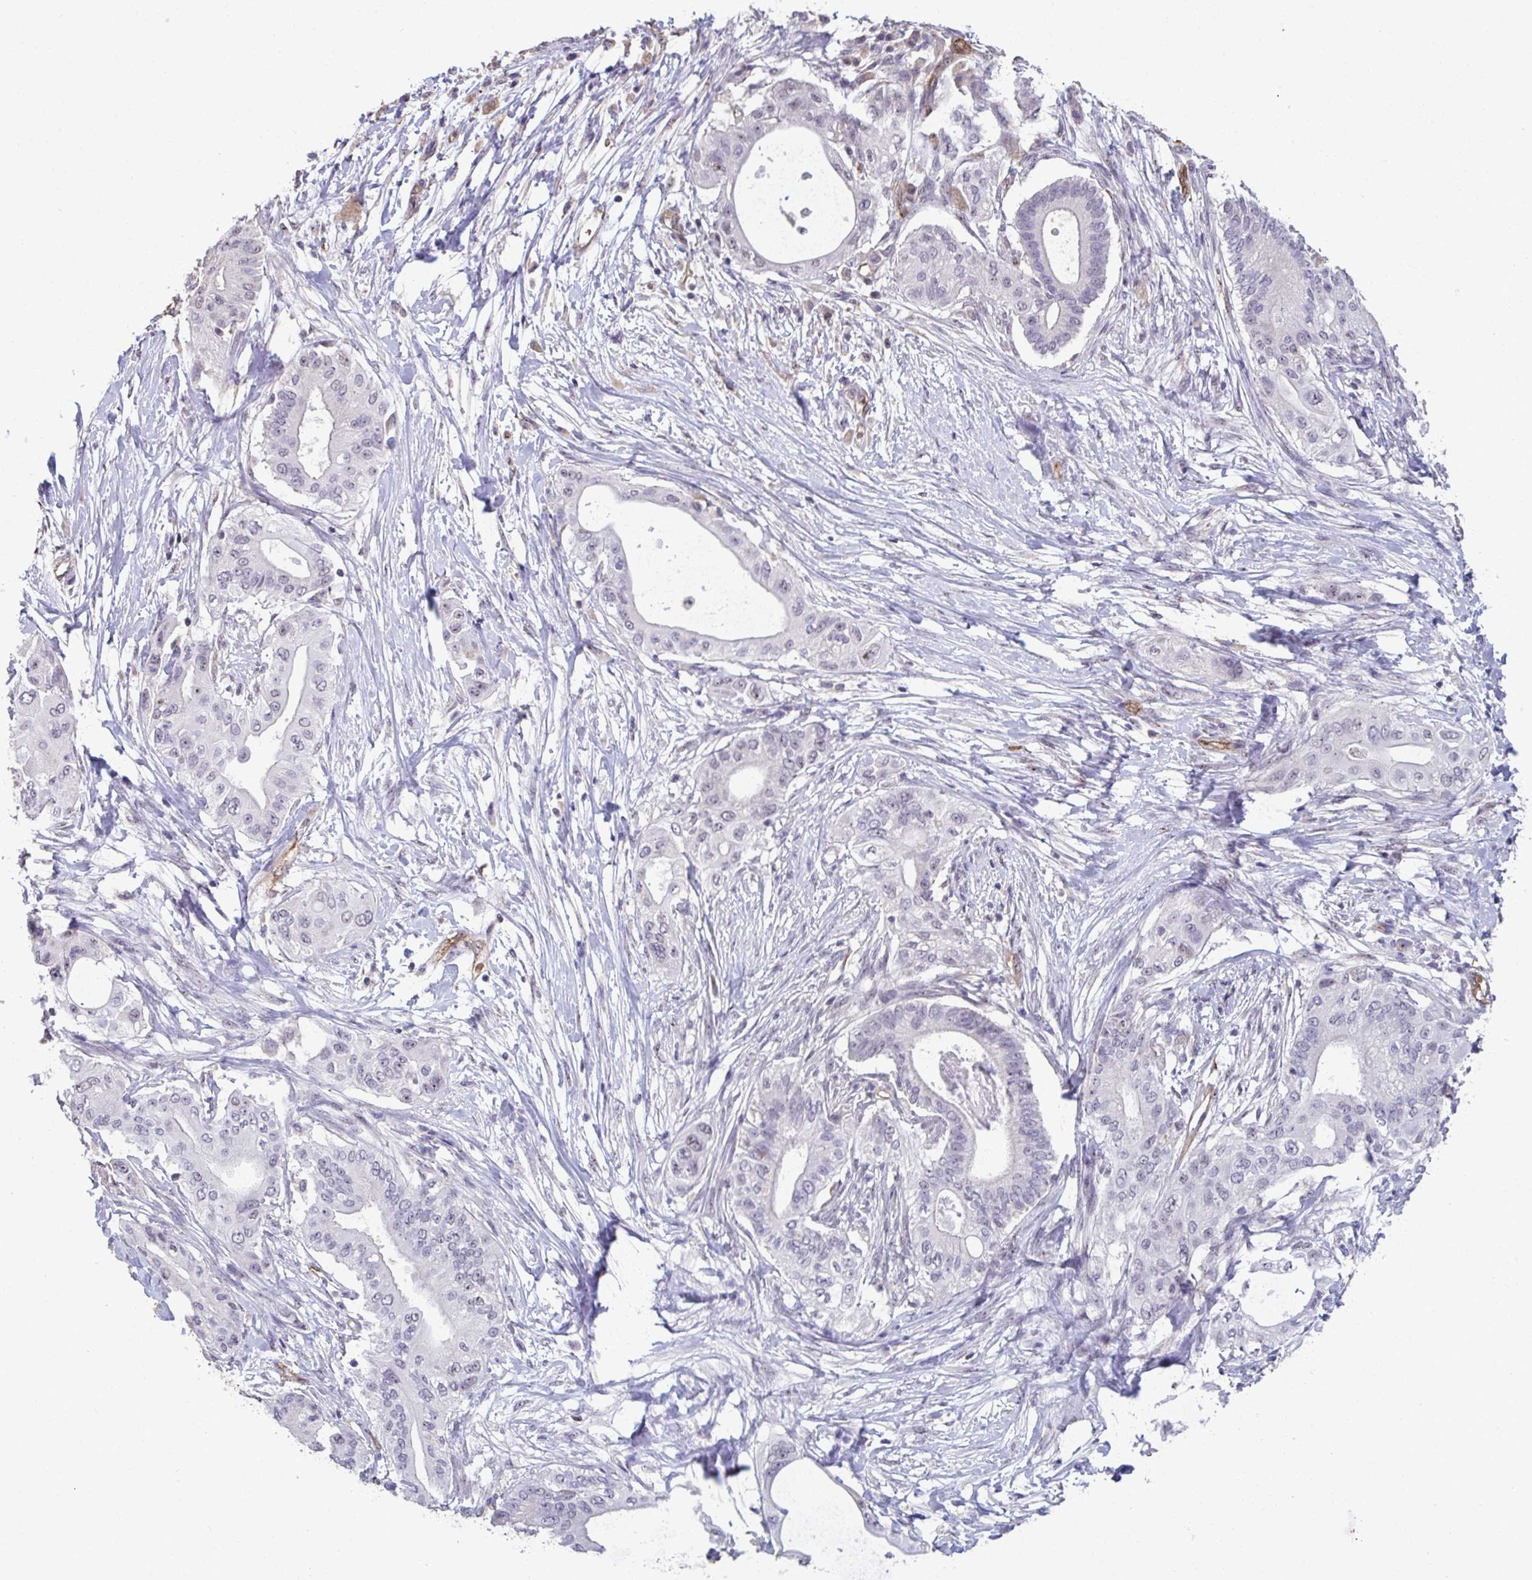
{"staining": {"intensity": "moderate", "quantity": "<25%", "location": "nuclear"}, "tissue": "pancreatic cancer", "cell_type": "Tumor cells", "image_type": "cancer", "snomed": [{"axis": "morphology", "description": "Adenocarcinoma, NOS"}, {"axis": "topography", "description": "Pancreas"}], "caption": "Adenocarcinoma (pancreatic) stained with a brown dye exhibits moderate nuclear positive positivity in approximately <25% of tumor cells.", "gene": "SENP3", "patient": {"sex": "male", "age": 68}}